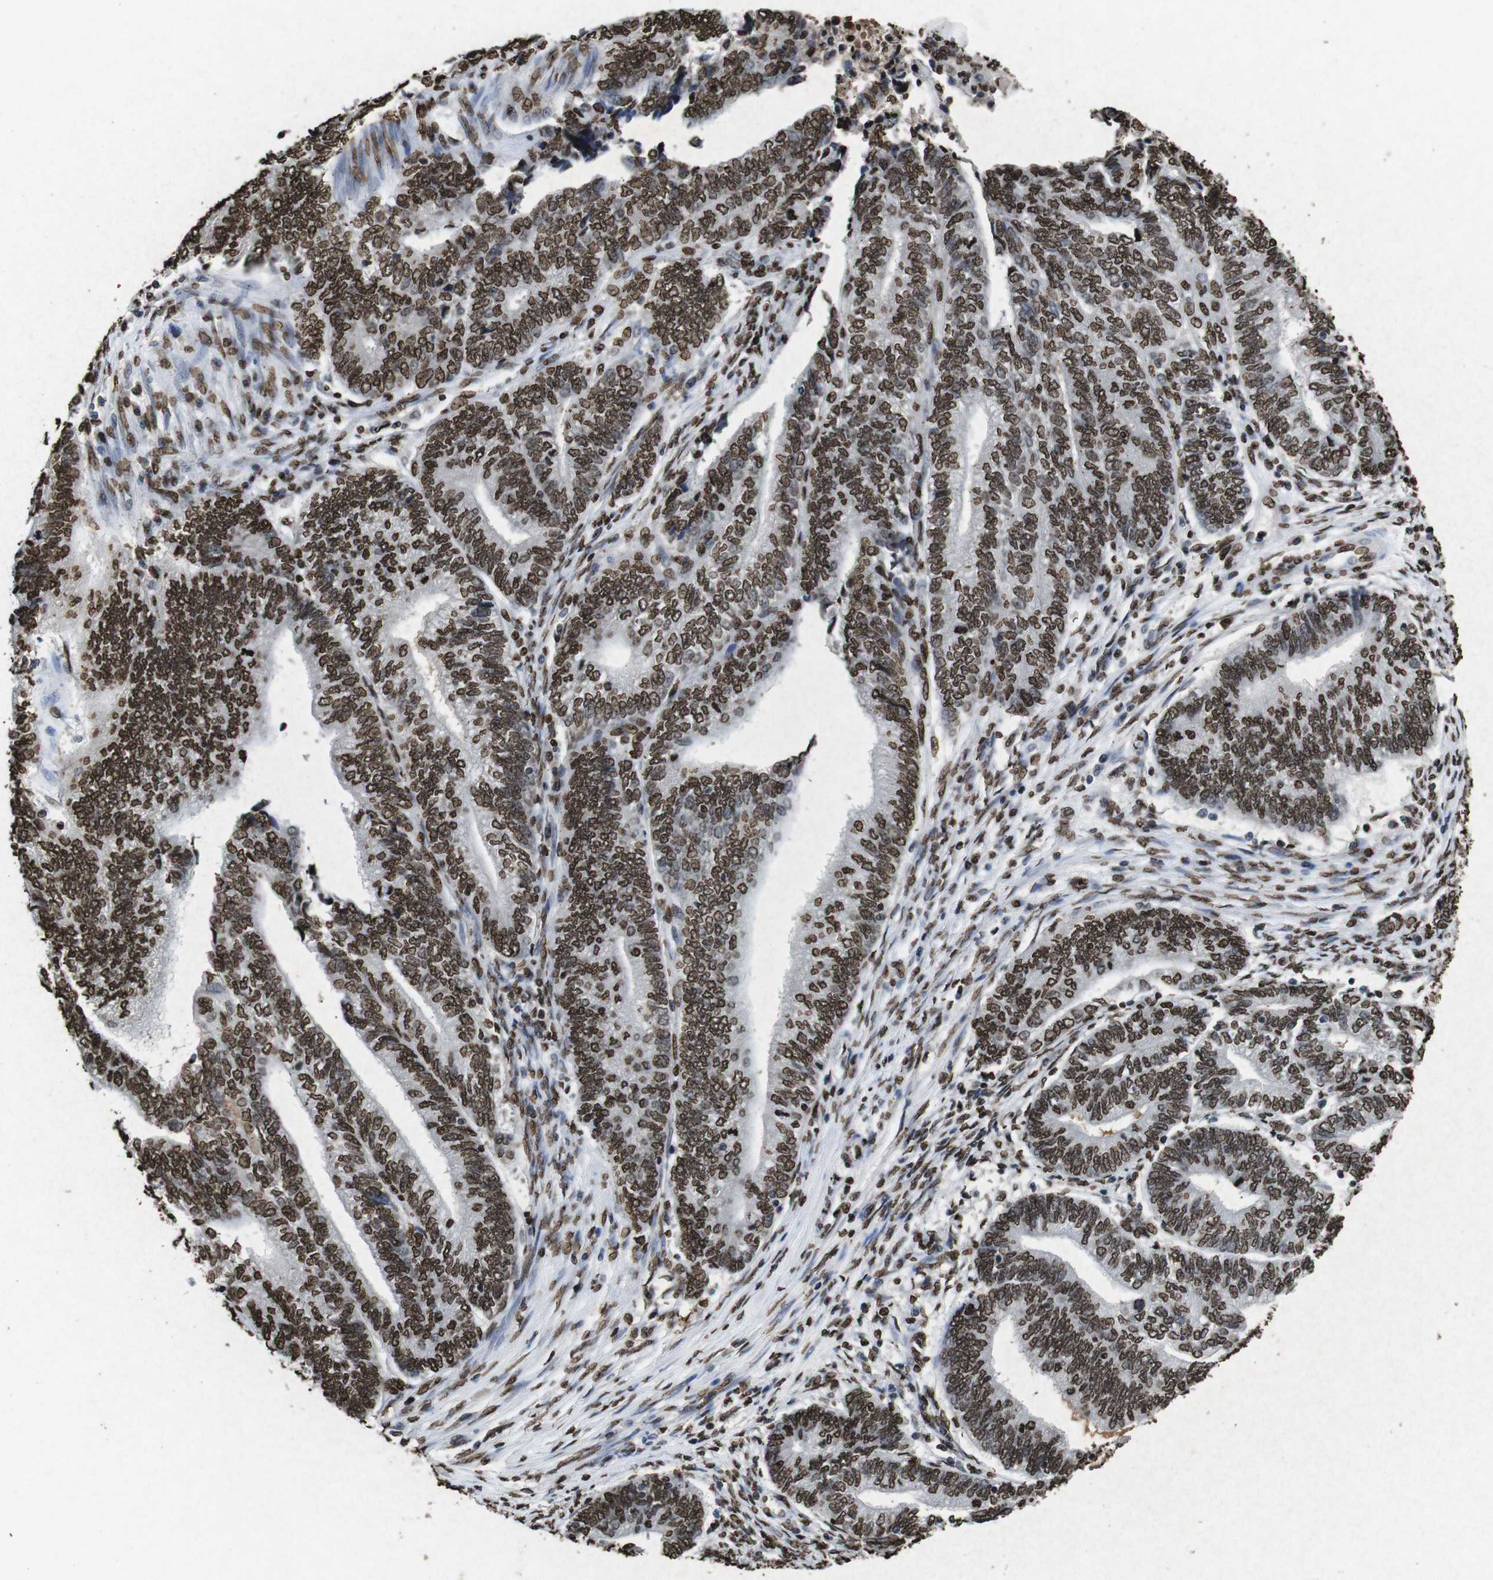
{"staining": {"intensity": "strong", "quantity": ">75%", "location": "nuclear"}, "tissue": "endometrial cancer", "cell_type": "Tumor cells", "image_type": "cancer", "snomed": [{"axis": "morphology", "description": "Adenocarcinoma, NOS"}, {"axis": "topography", "description": "Uterus"}, {"axis": "topography", "description": "Endometrium"}], "caption": "IHC histopathology image of neoplastic tissue: adenocarcinoma (endometrial) stained using immunohistochemistry displays high levels of strong protein expression localized specifically in the nuclear of tumor cells, appearing as a nuclear brown color.", "gene": "MDM2", "patient": {"sex": "female", "age": 70}}